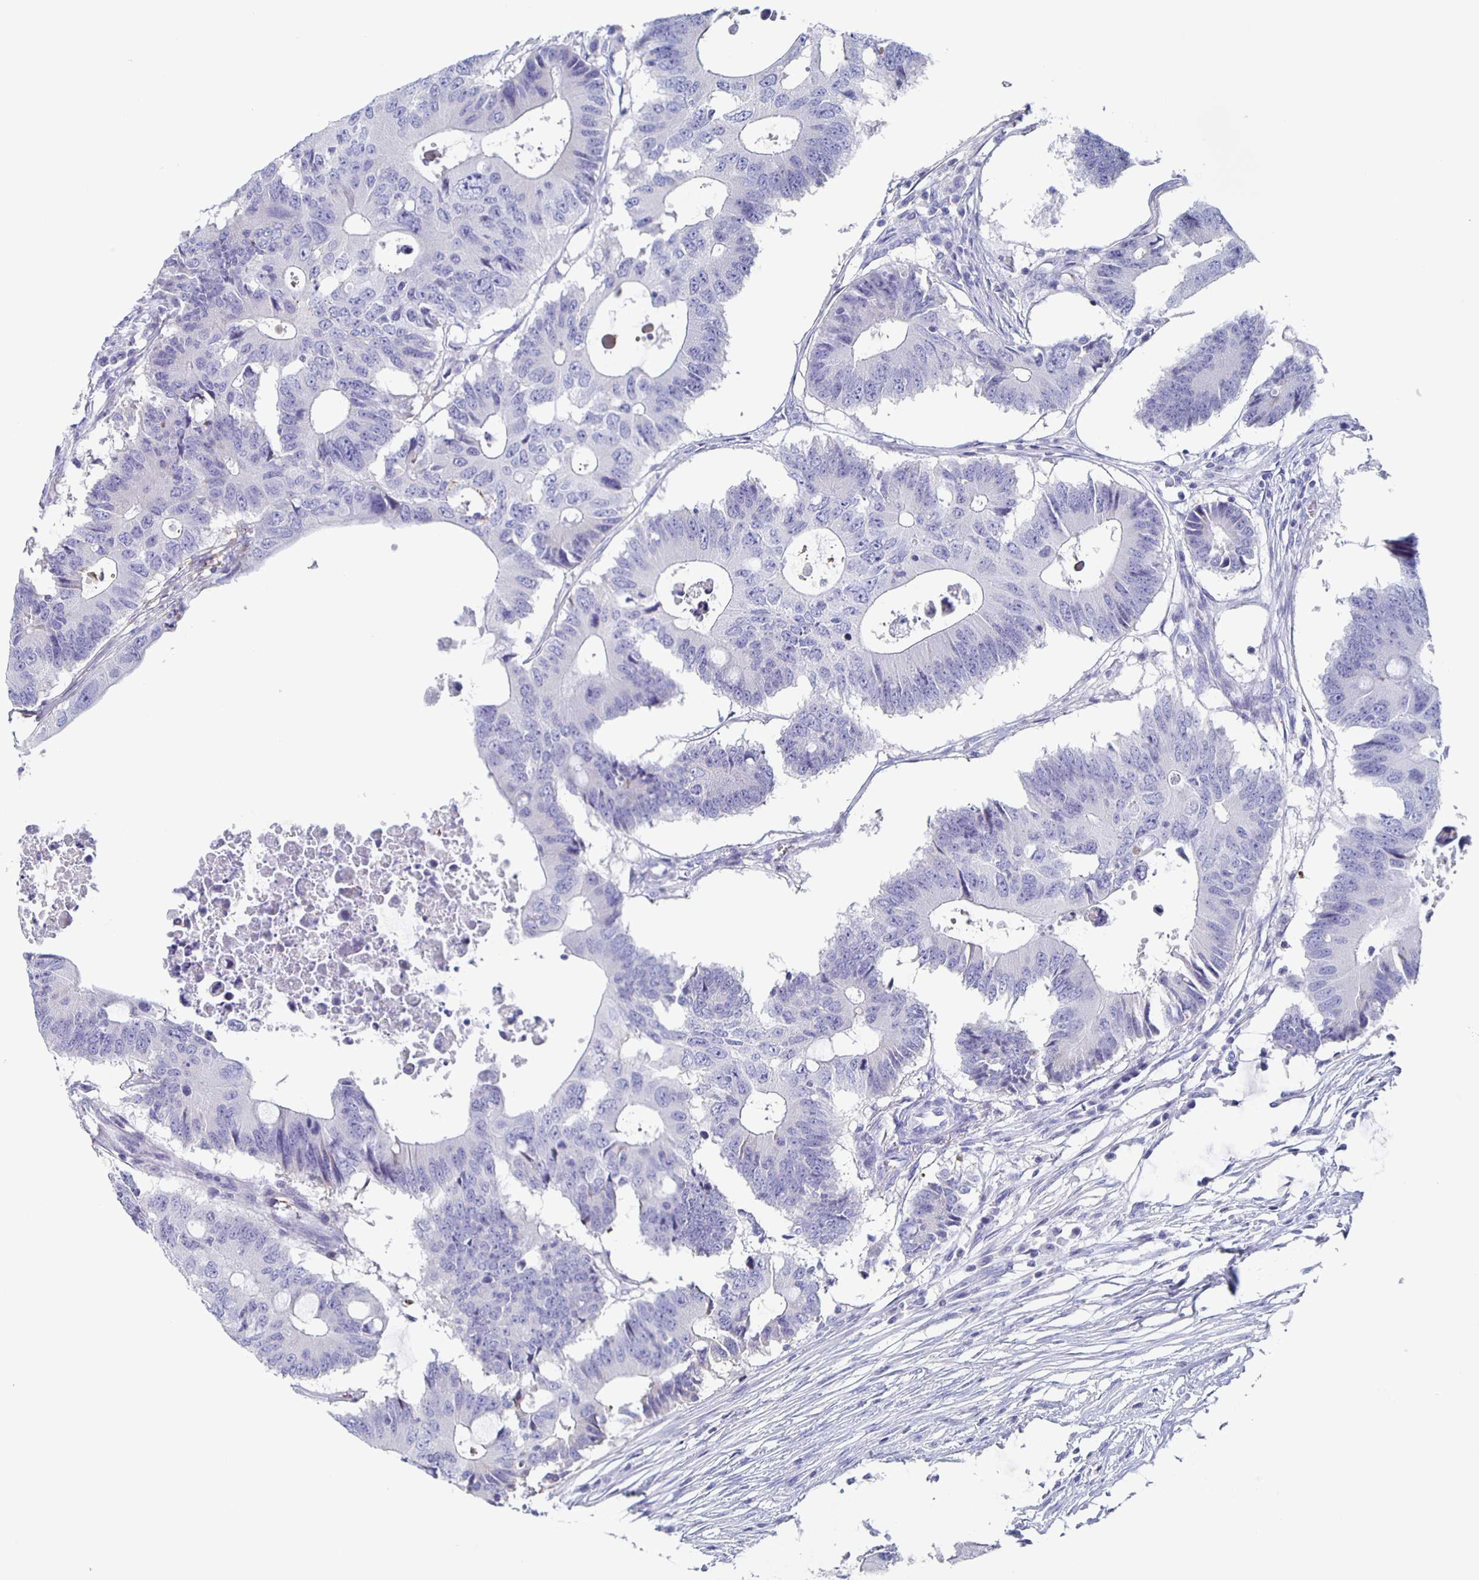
{"staining": {"intensity": "negative", "quantity": "none", "location": "none"}, "tissue": "colorectal cancer", "cell_type": "Tumor cells", "image_type": "cancer", "snomed": [{"axis": "morphology", "description": "Adenocarcinoma, NOS"}, {"axis": "topography", "description": "Colon"}], "caption": "Immunohistochemistry (IHC) micrograph of neoplastic tissue: colorectal cancer (adenocarcinoma) stained with DAB (3,3'-diaminobenzidine) shows no significant protein staining in tumor cells. (Brightfield microscopy of DAB immunohistochemistry at high magnification).", "gene": "FGA", "patient": {"sex": "male", "age": 71}}